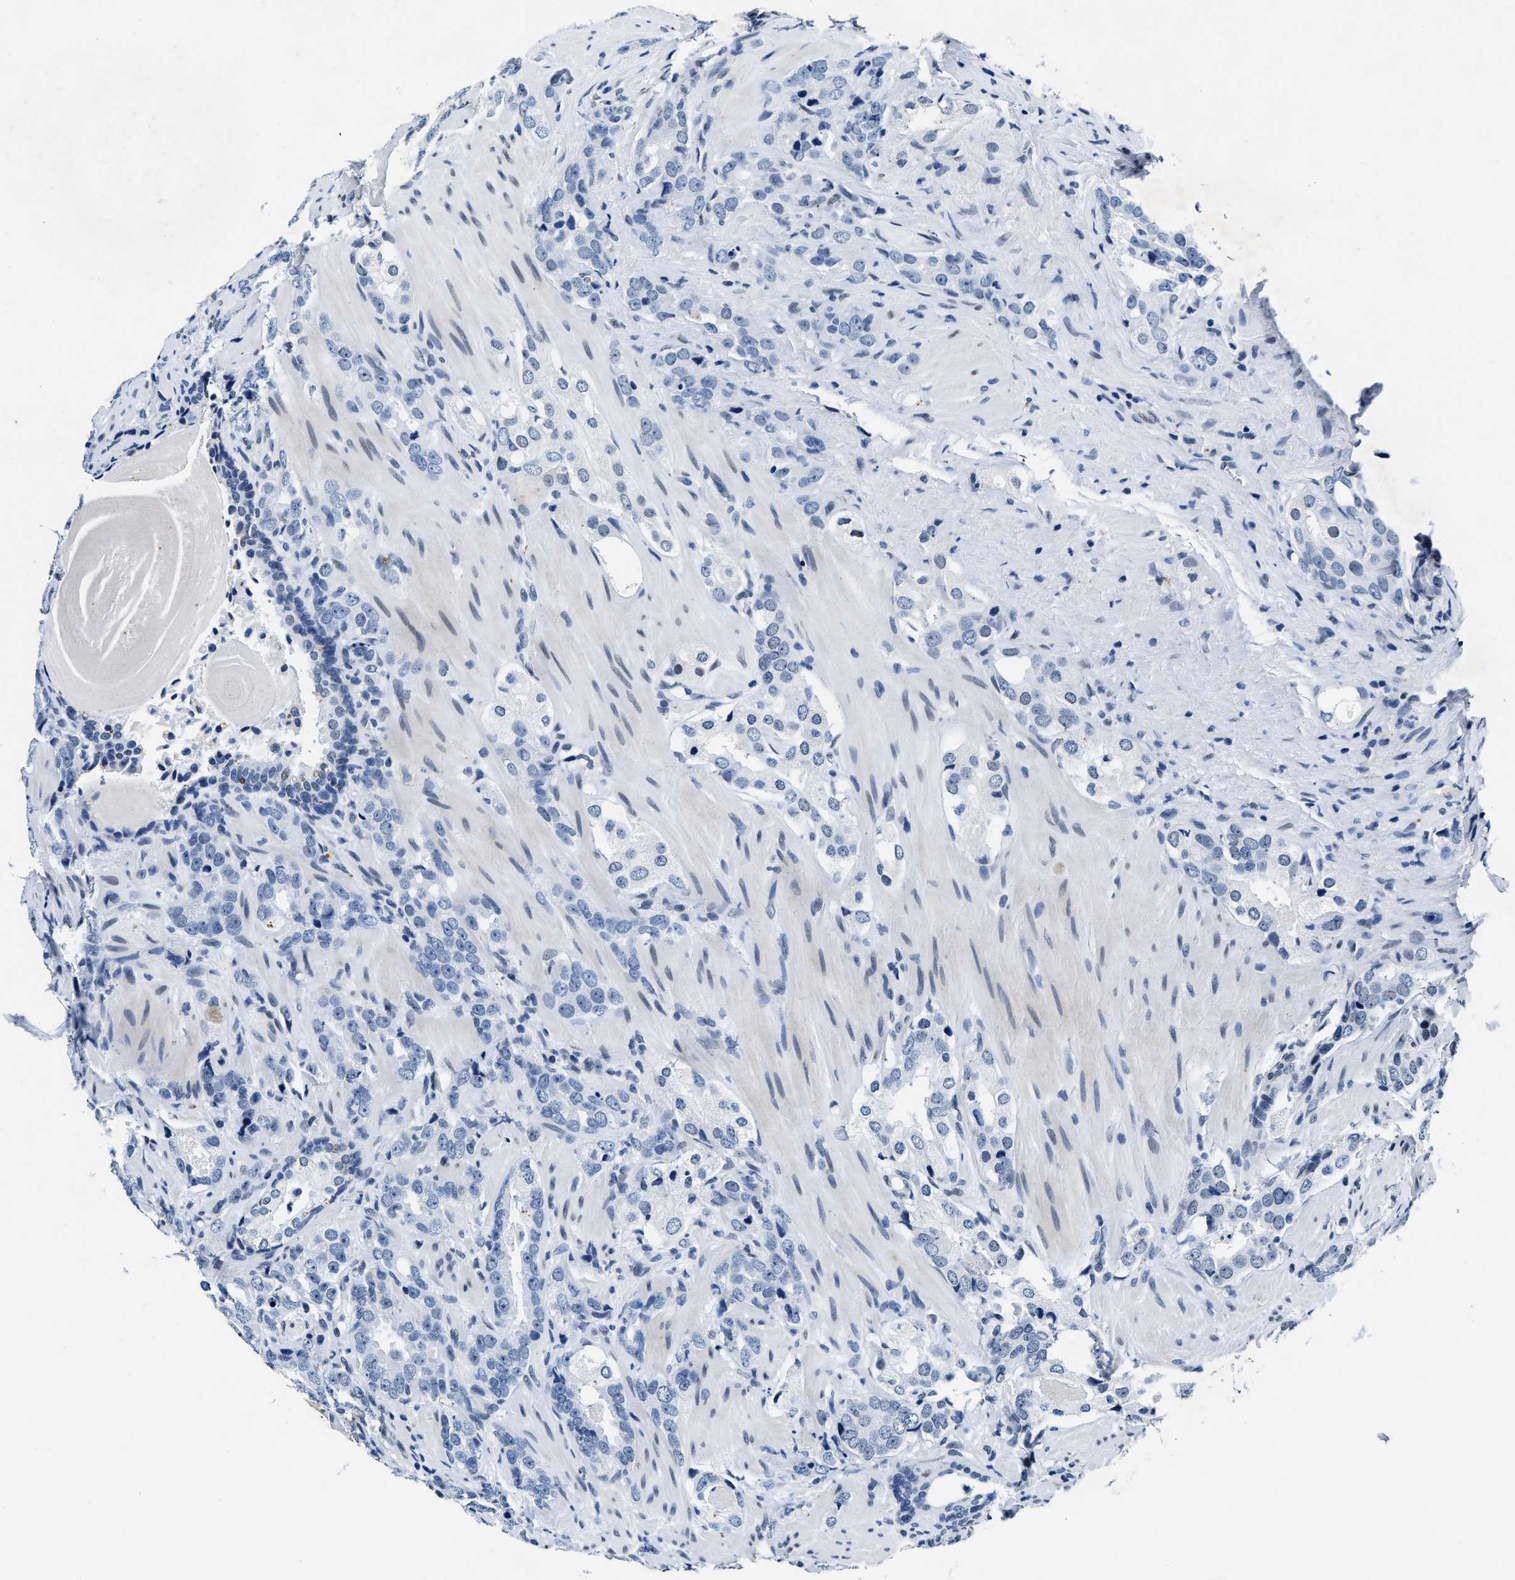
{"staining": {"intensity": "negative", "quantity": "none", "location": "none"}, "tissue": "prostate cancer", "cell_type": "Tumor cells", "image_type": "cancer", "snomed": [{"axis": "morphology", "description": "Adenocarcinoma, High grade"}, {"axis": "topography", "description": "Prostate"}], "caption": "An image of prostate cancer (adenocarcinoma (high-grade)) stained for a protein displays no brown staining in tumor cells. (Stains: DAB (3,3'-diaminobenzidine) immunohistochemistry (IHC) with hematoxylin counter stain, Microscopy: brightfield microscopy at high magnification).", "gene": "UBN2", "patient": {"sex": "male", "age": 63}}